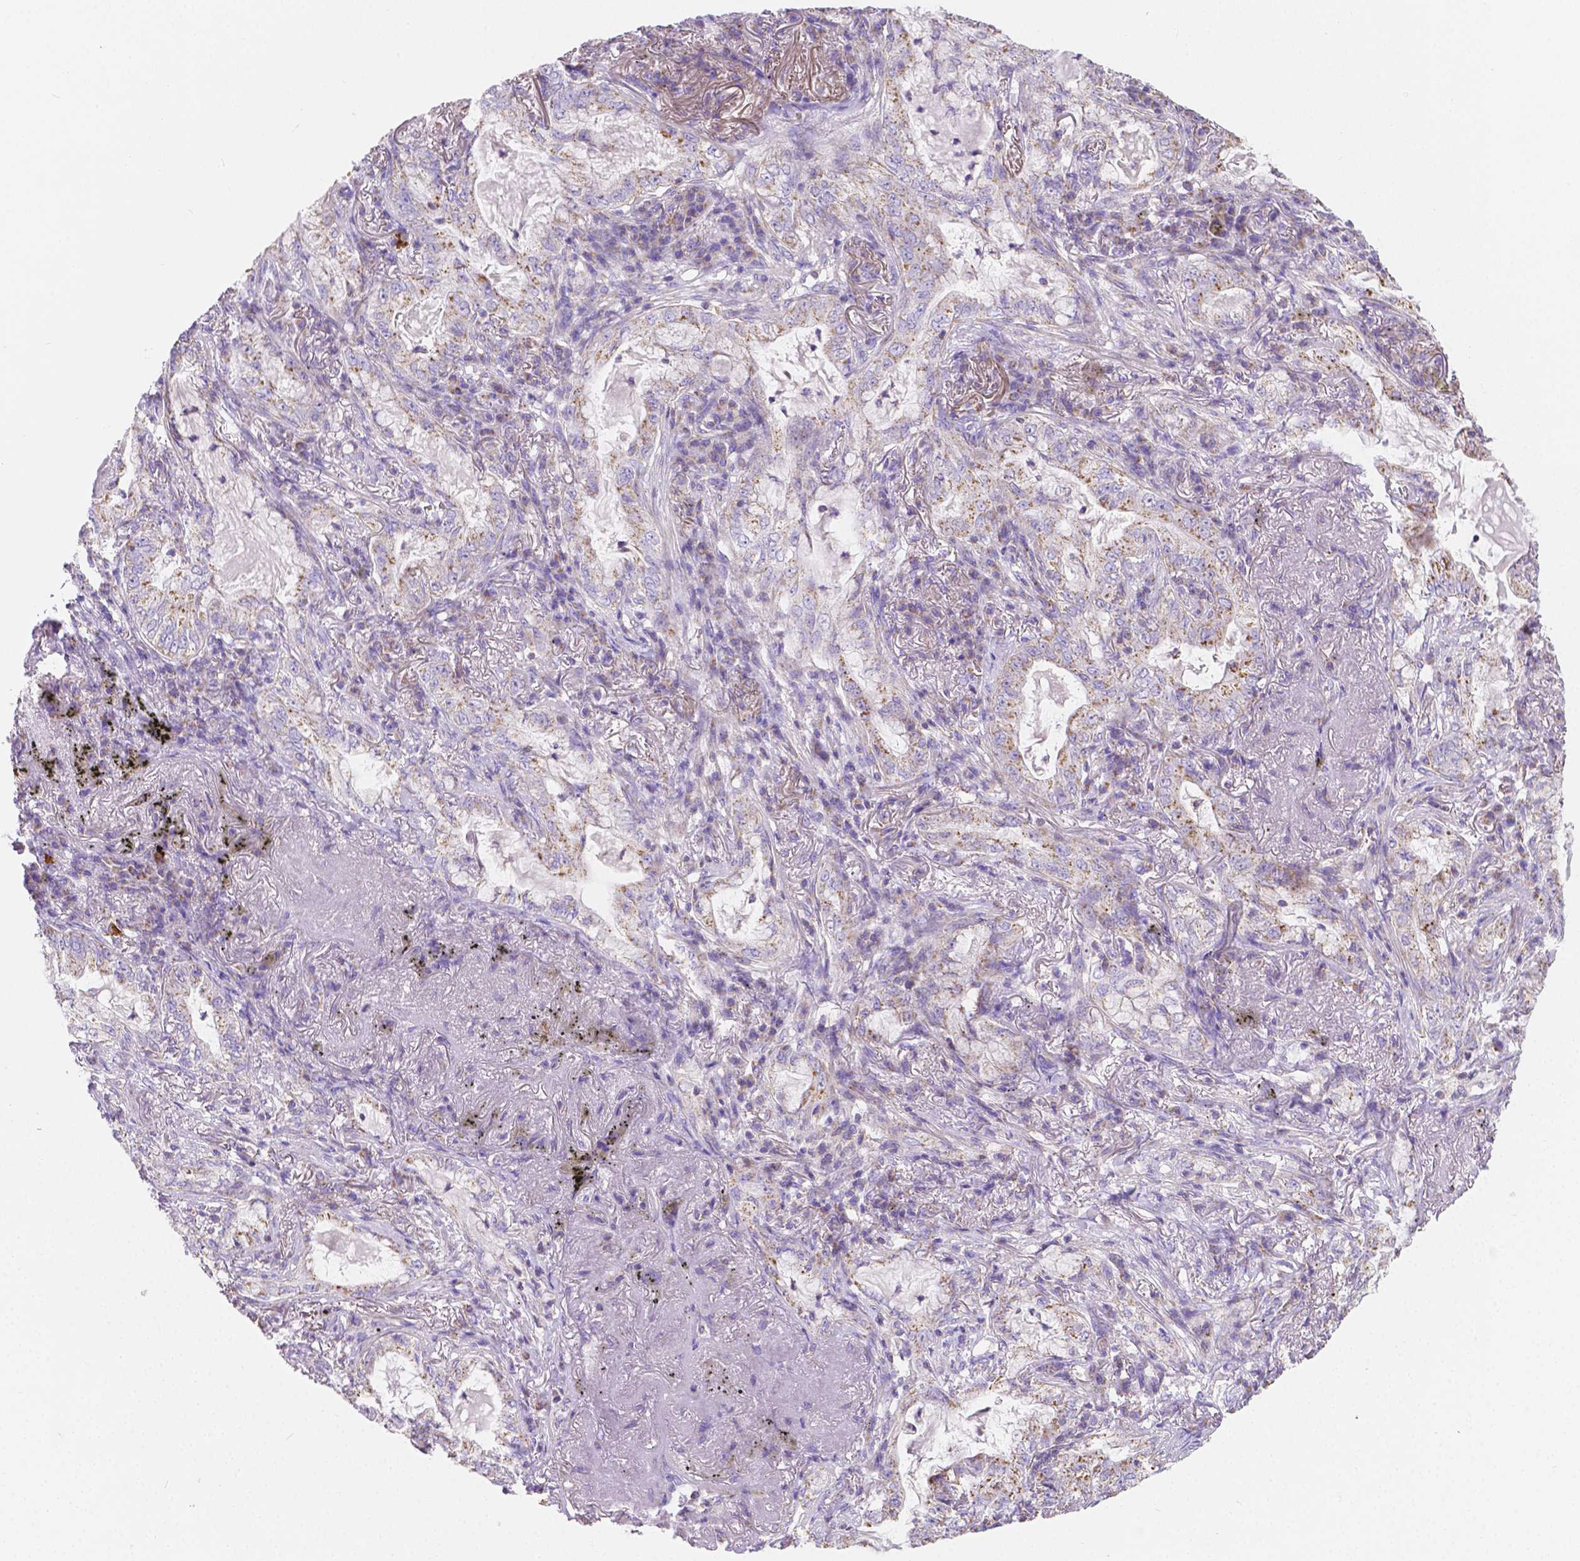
{"staining": {"intensity": "moderate", "quantity": "<25%", "location": "cytoplasmic/membranous"}, "tissue": "lung cancer", "cell_type": "Tumor cells", "image_type": "cancer", "snomed": [{"axis": "morphology", "description": "Adenocarcinoma, NOS"}, {"axis": "topography", "description": "Lung"}], "caption": "Protein staining reveals moderate cytoplasmic/membranous expression in approximately <25% of tumor cells in lung cancer.", "gene": "SGTB", "patient": {"sex": "female", "age": 73}}